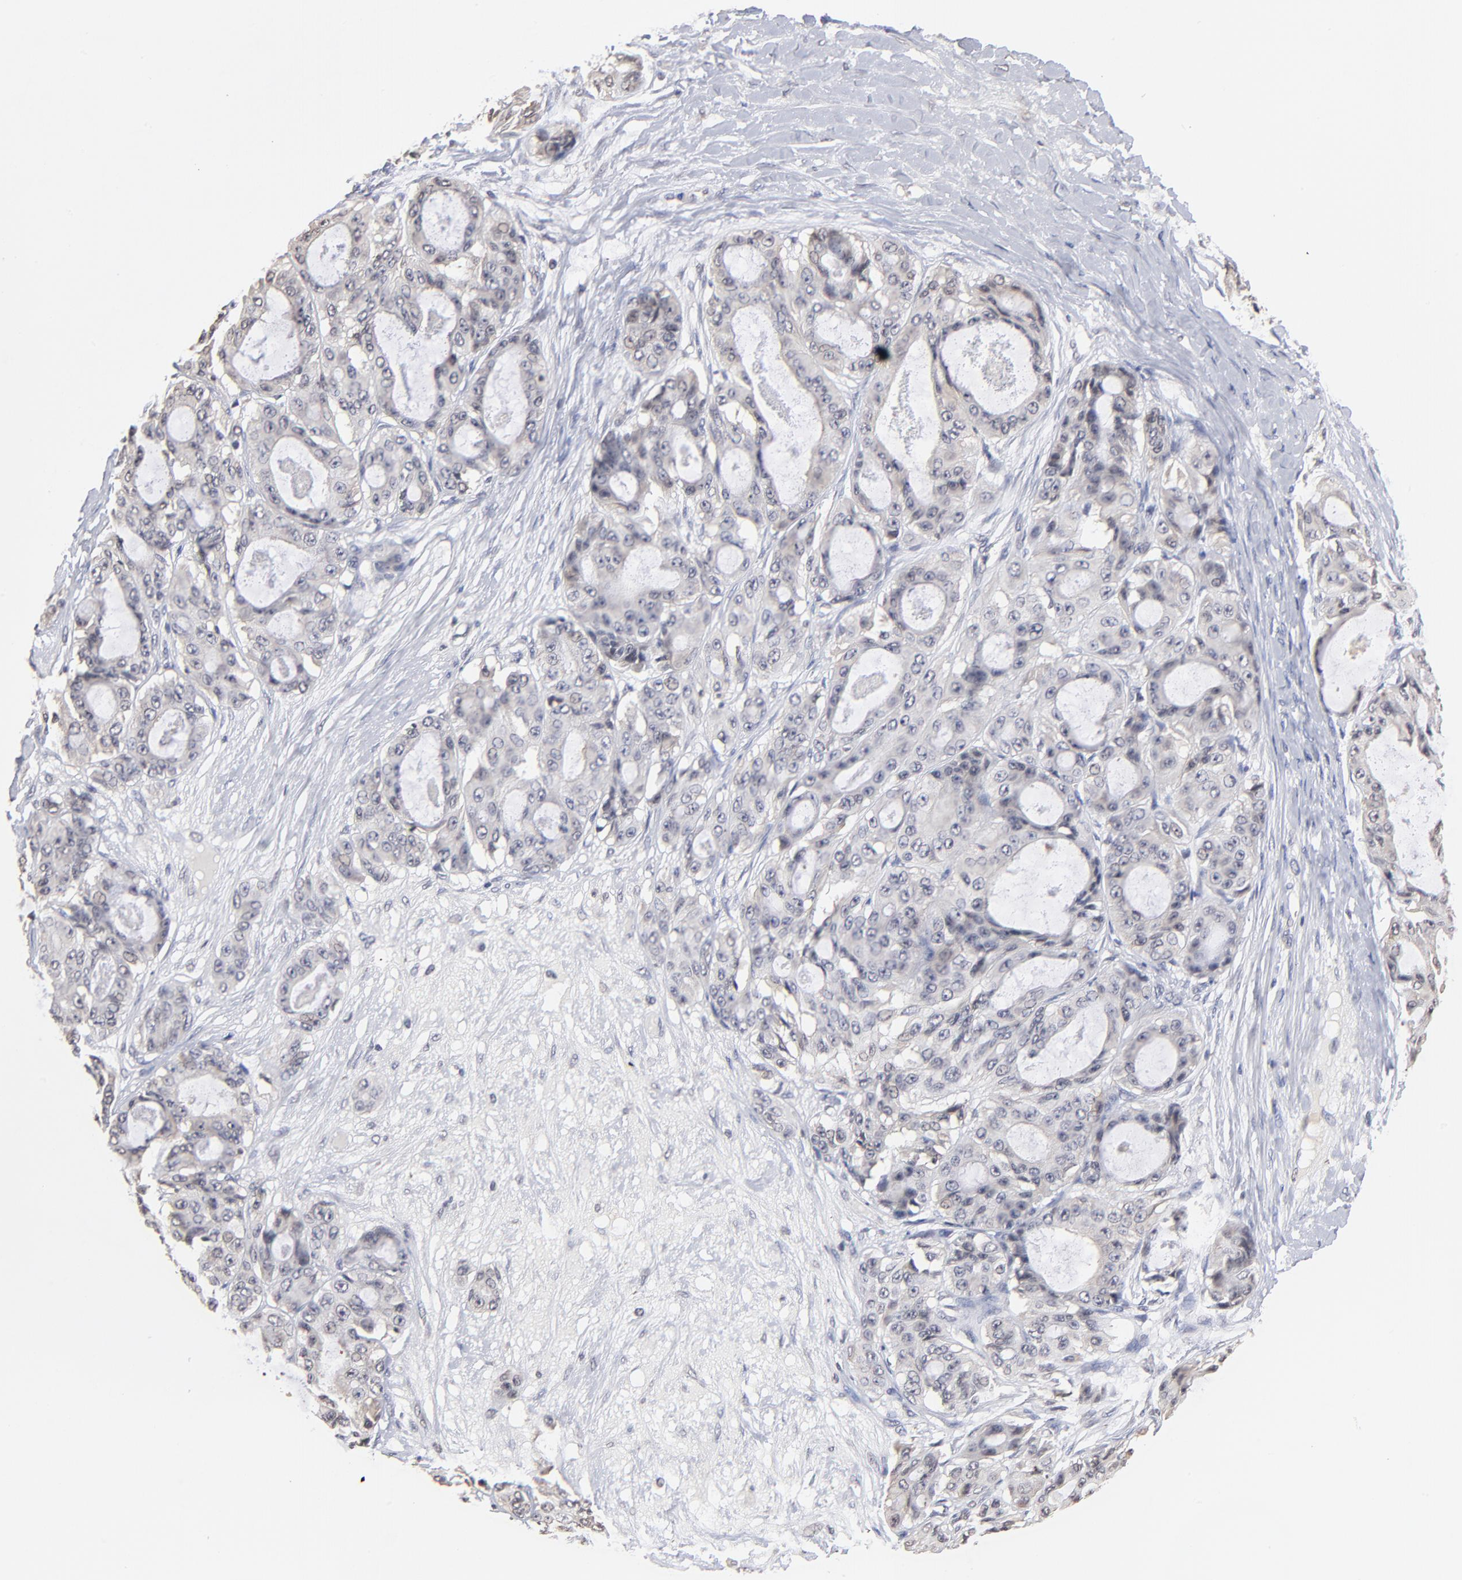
{"staining": {"intensity": "negative", "quantity": "none", "location": "none"}, "tissue": "ovarian cancer", "cell_type": "Tumor cells", "image_type": "cancer", "snomed": [{"axis": "morphology", "description": "Carcinoma, endometroid"}, {"axis": "topography", "description": "Ovary"}], "caption": "Immunohistochemistry of ovarian cancer (endometroid carcinoma) shows no staining in tumor cells. The staining is performed using DAB brown chromogen with nuclei counter-stained in using hematoxylin.", "gene": "BRPF1", "patient": {"sex": "female", "age": 61}}